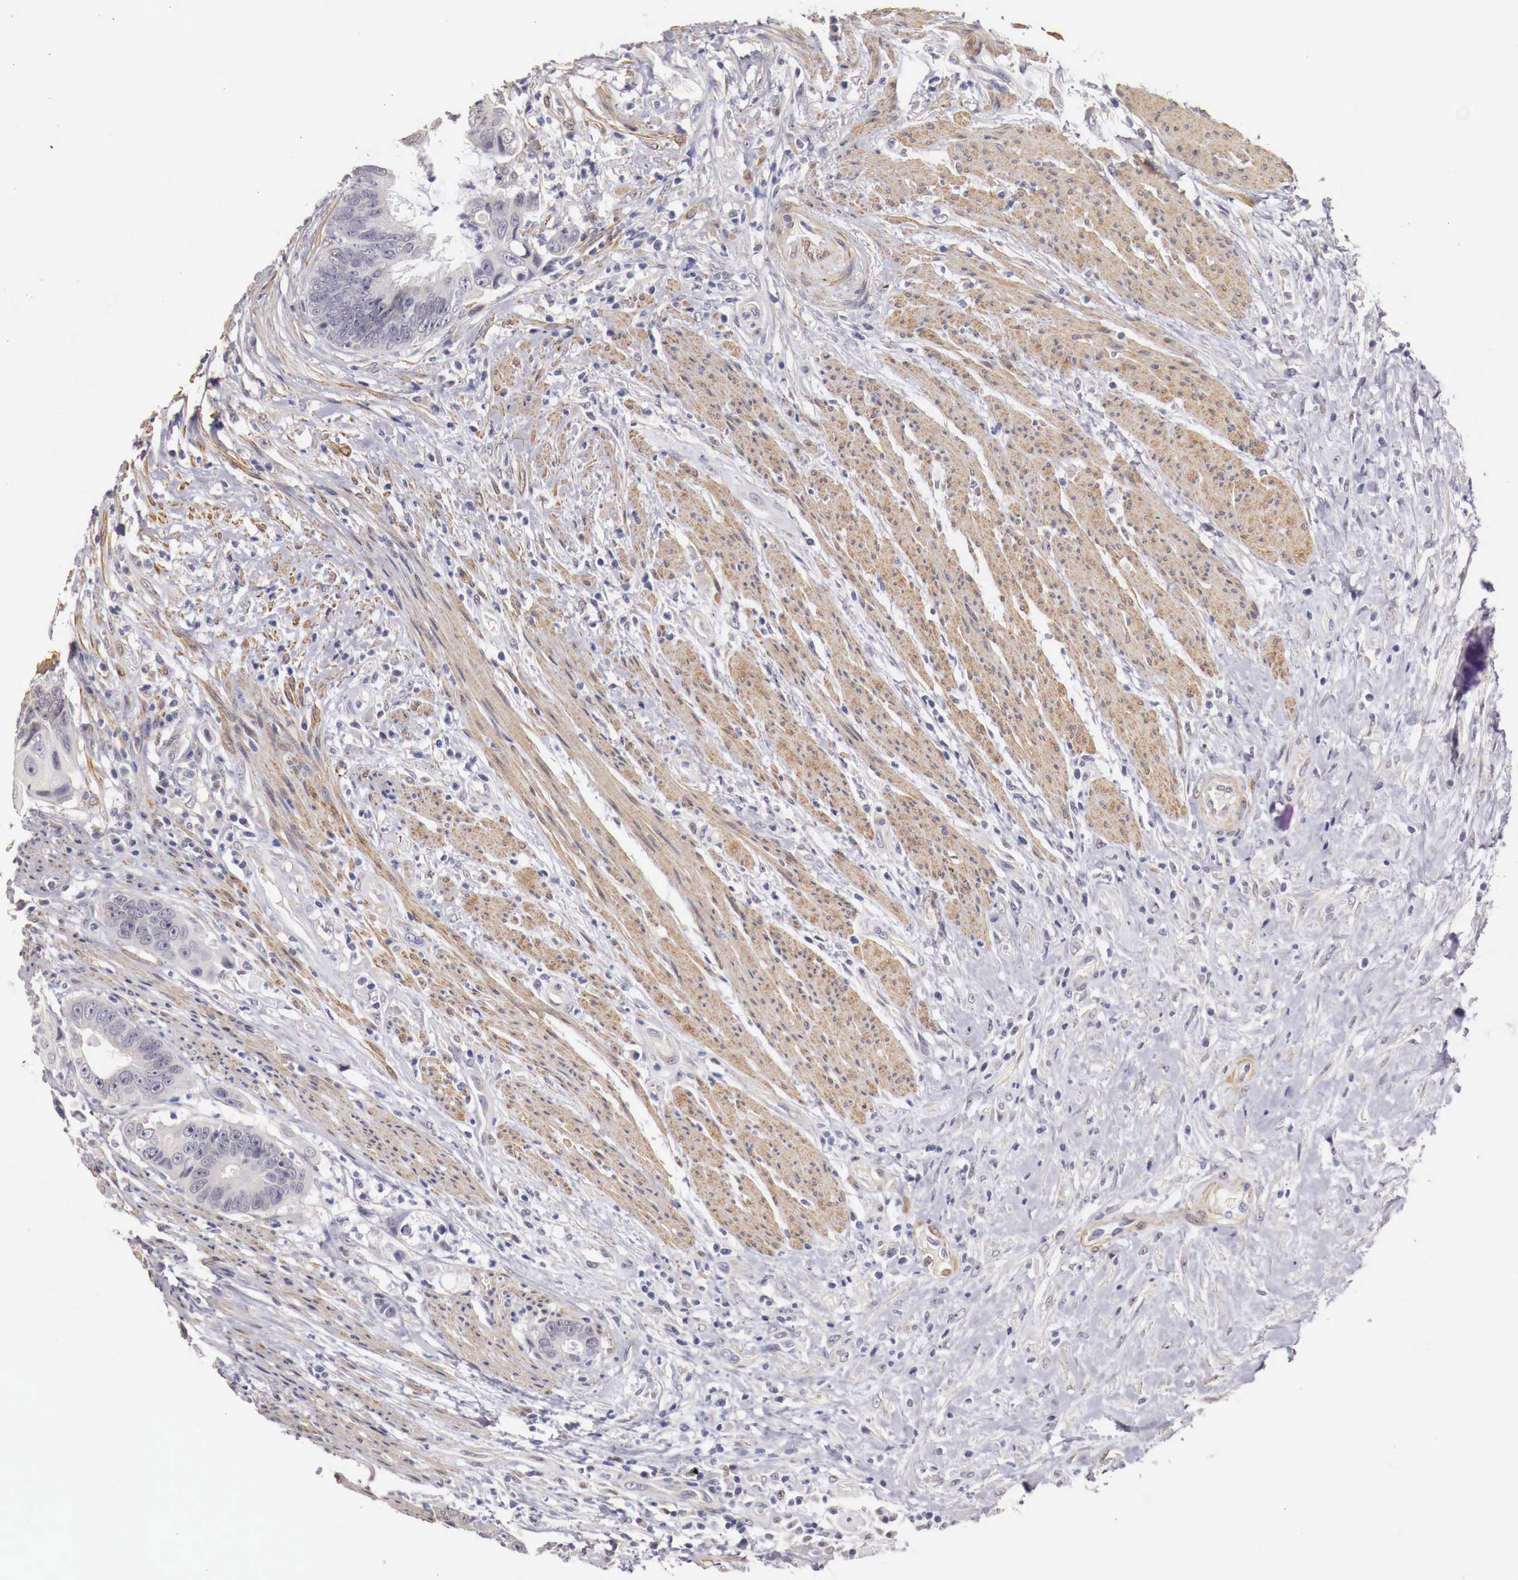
{"staining": {"intensity": "negative", "quantity": "none", "location": "none"}, "tissue": "colorectal cancer", "cell_type": "Tumor cells", "image_type": "cancer", "snomed": [{"axis": "morphology", "description": "Adenocarcinoma, NOS"}, {"axis": "topography", "description": "Rectum"}], "caption": "The micrograph exhibits no staining of tumor cells in adenocarcinoma (colorectal).", "gene": "ENOX2", "patient": {"sex": "female", "age": 65}}